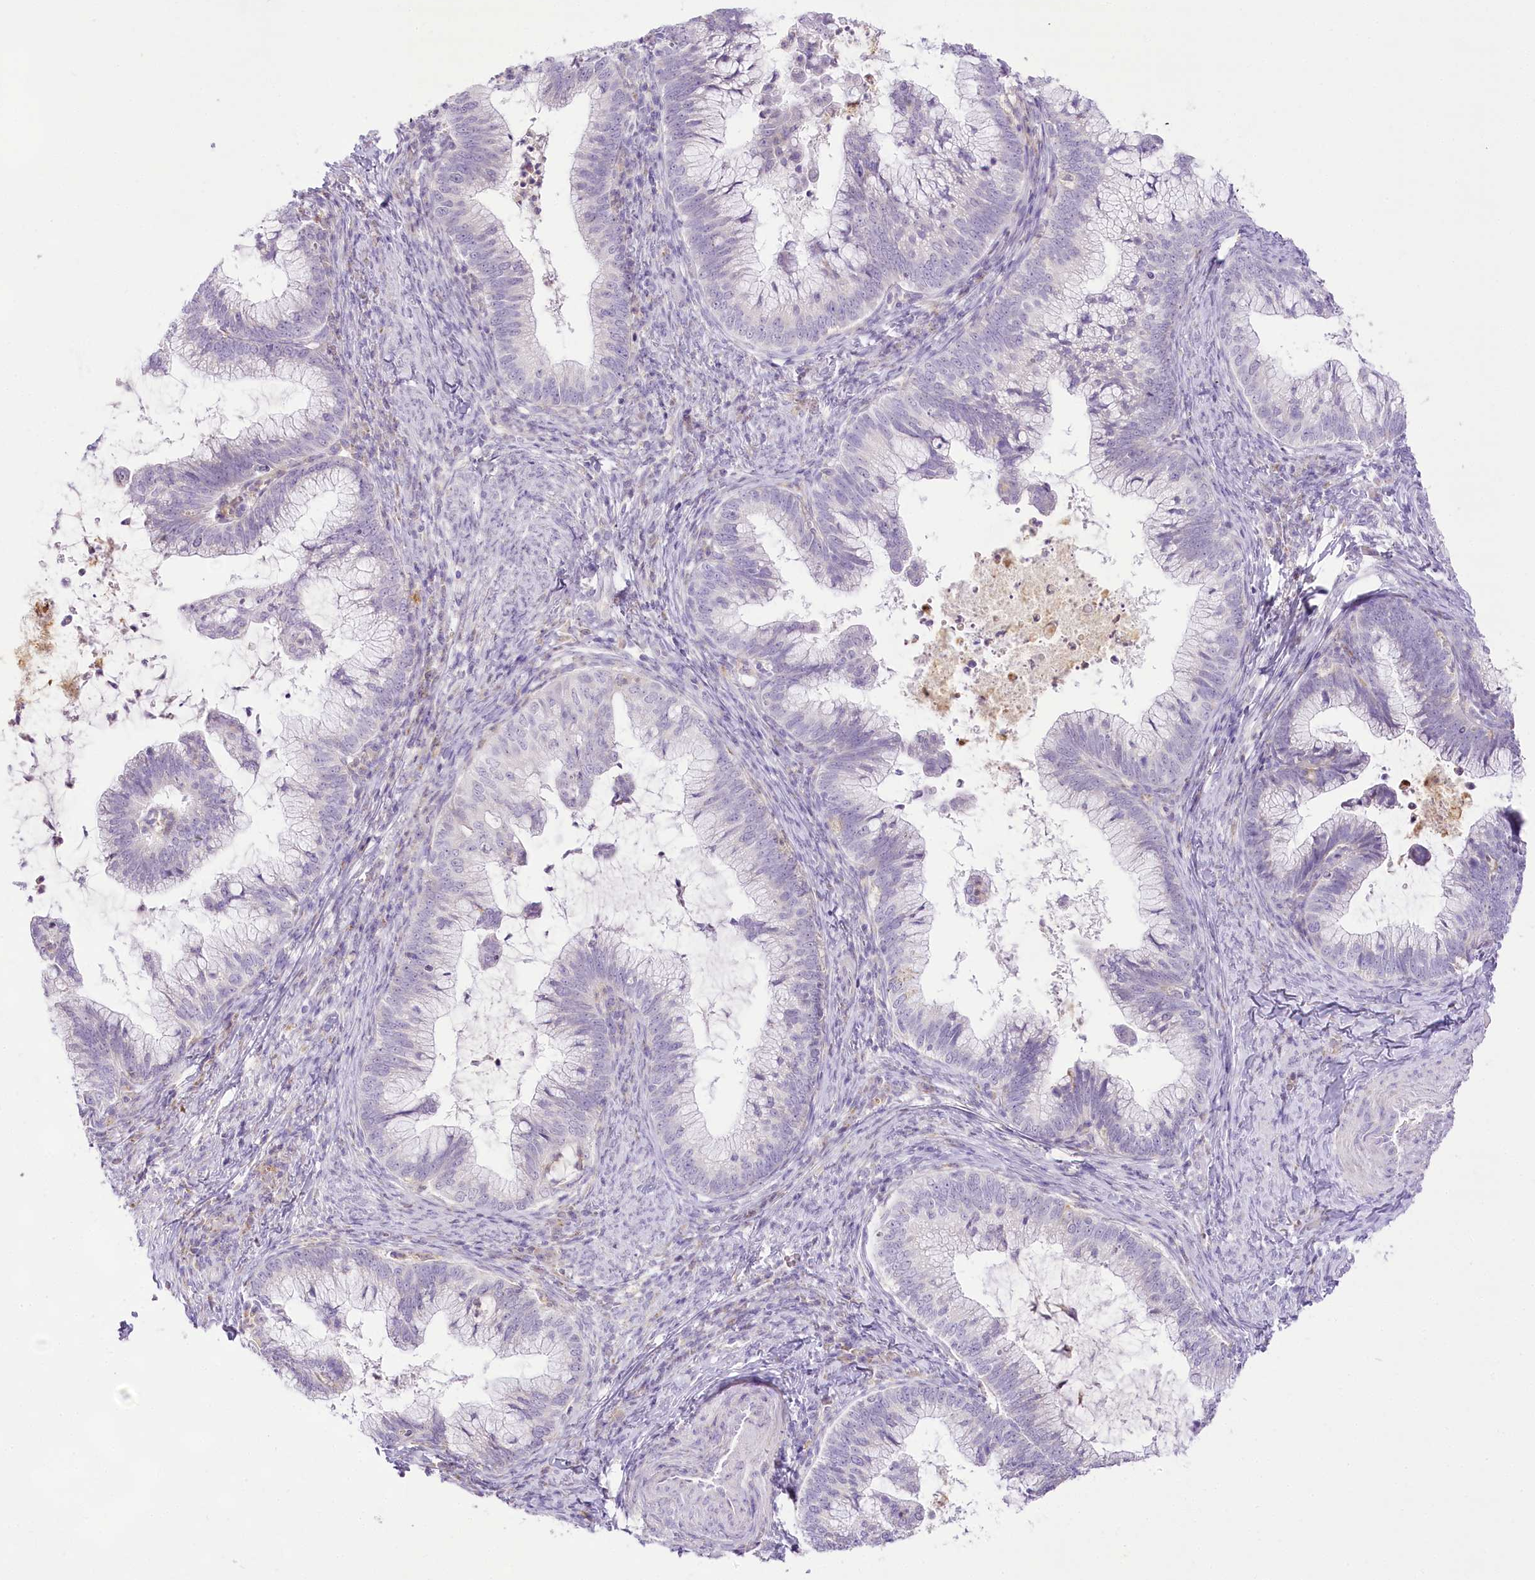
{"staining": {"intensity": "negative", "quantity": "none", "location": "none"}, "tissue": "cervical cancer", "cell_type": "Tumor cells", "image_type": "cancer", "snomed": [{"axis": "morphology", "description": "Adenocarcinoma, NOS"}, {"axis": "topography", "description": "Cervix"}], "caption": "A photomicrograph of human adenocarcinoma (cervical) is negative for staining in tumor cells.", "gene": "CCDC30", "patient": {"sex": "female", "age": 36}}